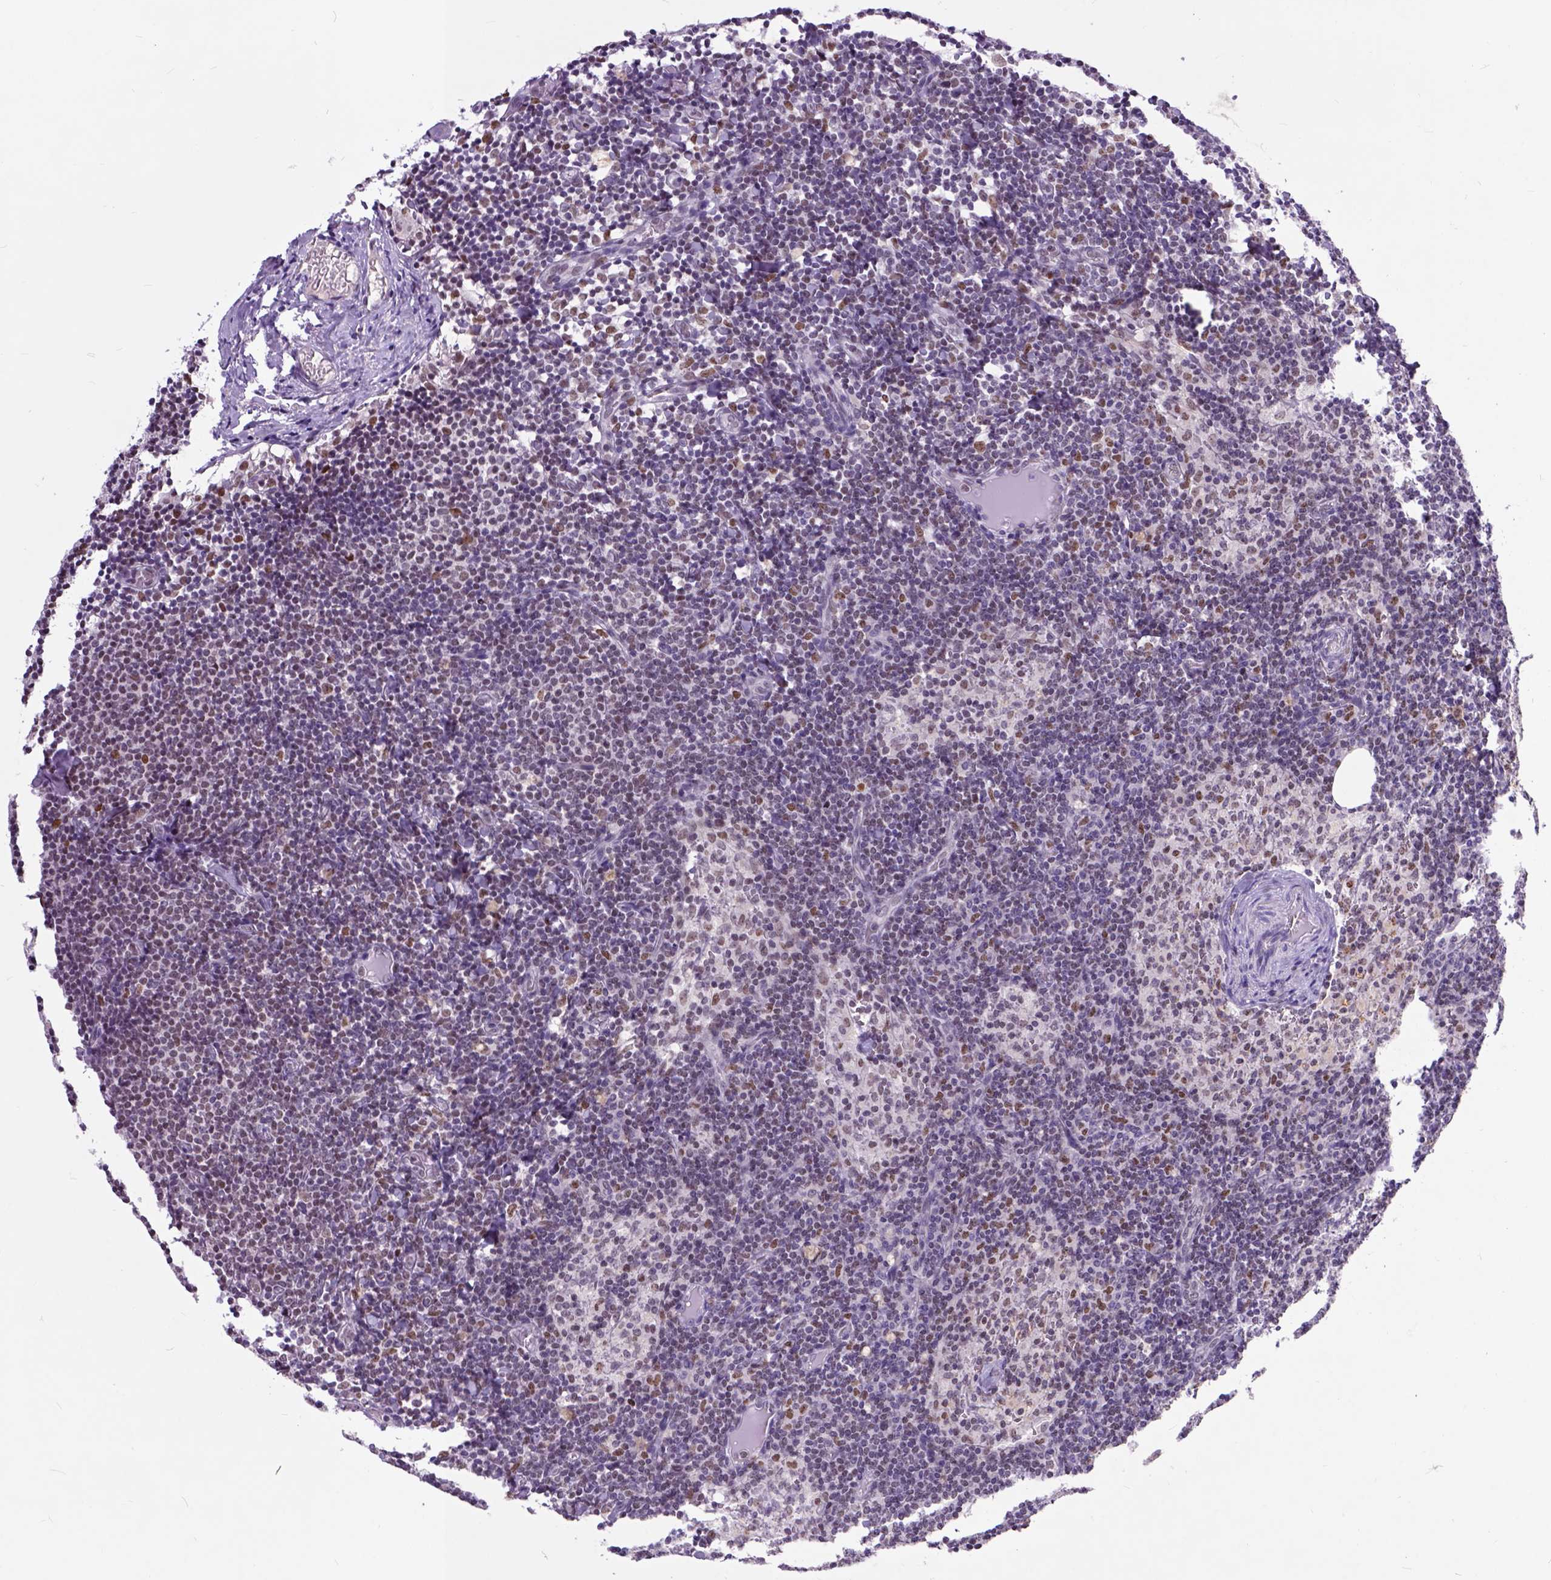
{"staining": {"intensity": "moderate", "quantity": ">75%", "location": "nuclear"}, "tissue": "lymph node", "cell_type": "Germinal center cells", "image_type": "normal", "snomed": [{"axis": "morphology", "description": "Normal tissue, NOS"}, {"axis": "topography", "description": "Lymph node"}], "caption": "Germinal center cells show medium levels of moderate nuclear expression in approximately >75% of cells in benign lymph node. The staining is performed using DAB (3,3'-diaminobenzidine) brown chromogen to label protein expression. The nuclei are counter-stained blue using hematoxylin.", "gene": "RCC2", "patient": {"sex": "female", "age": 41}}